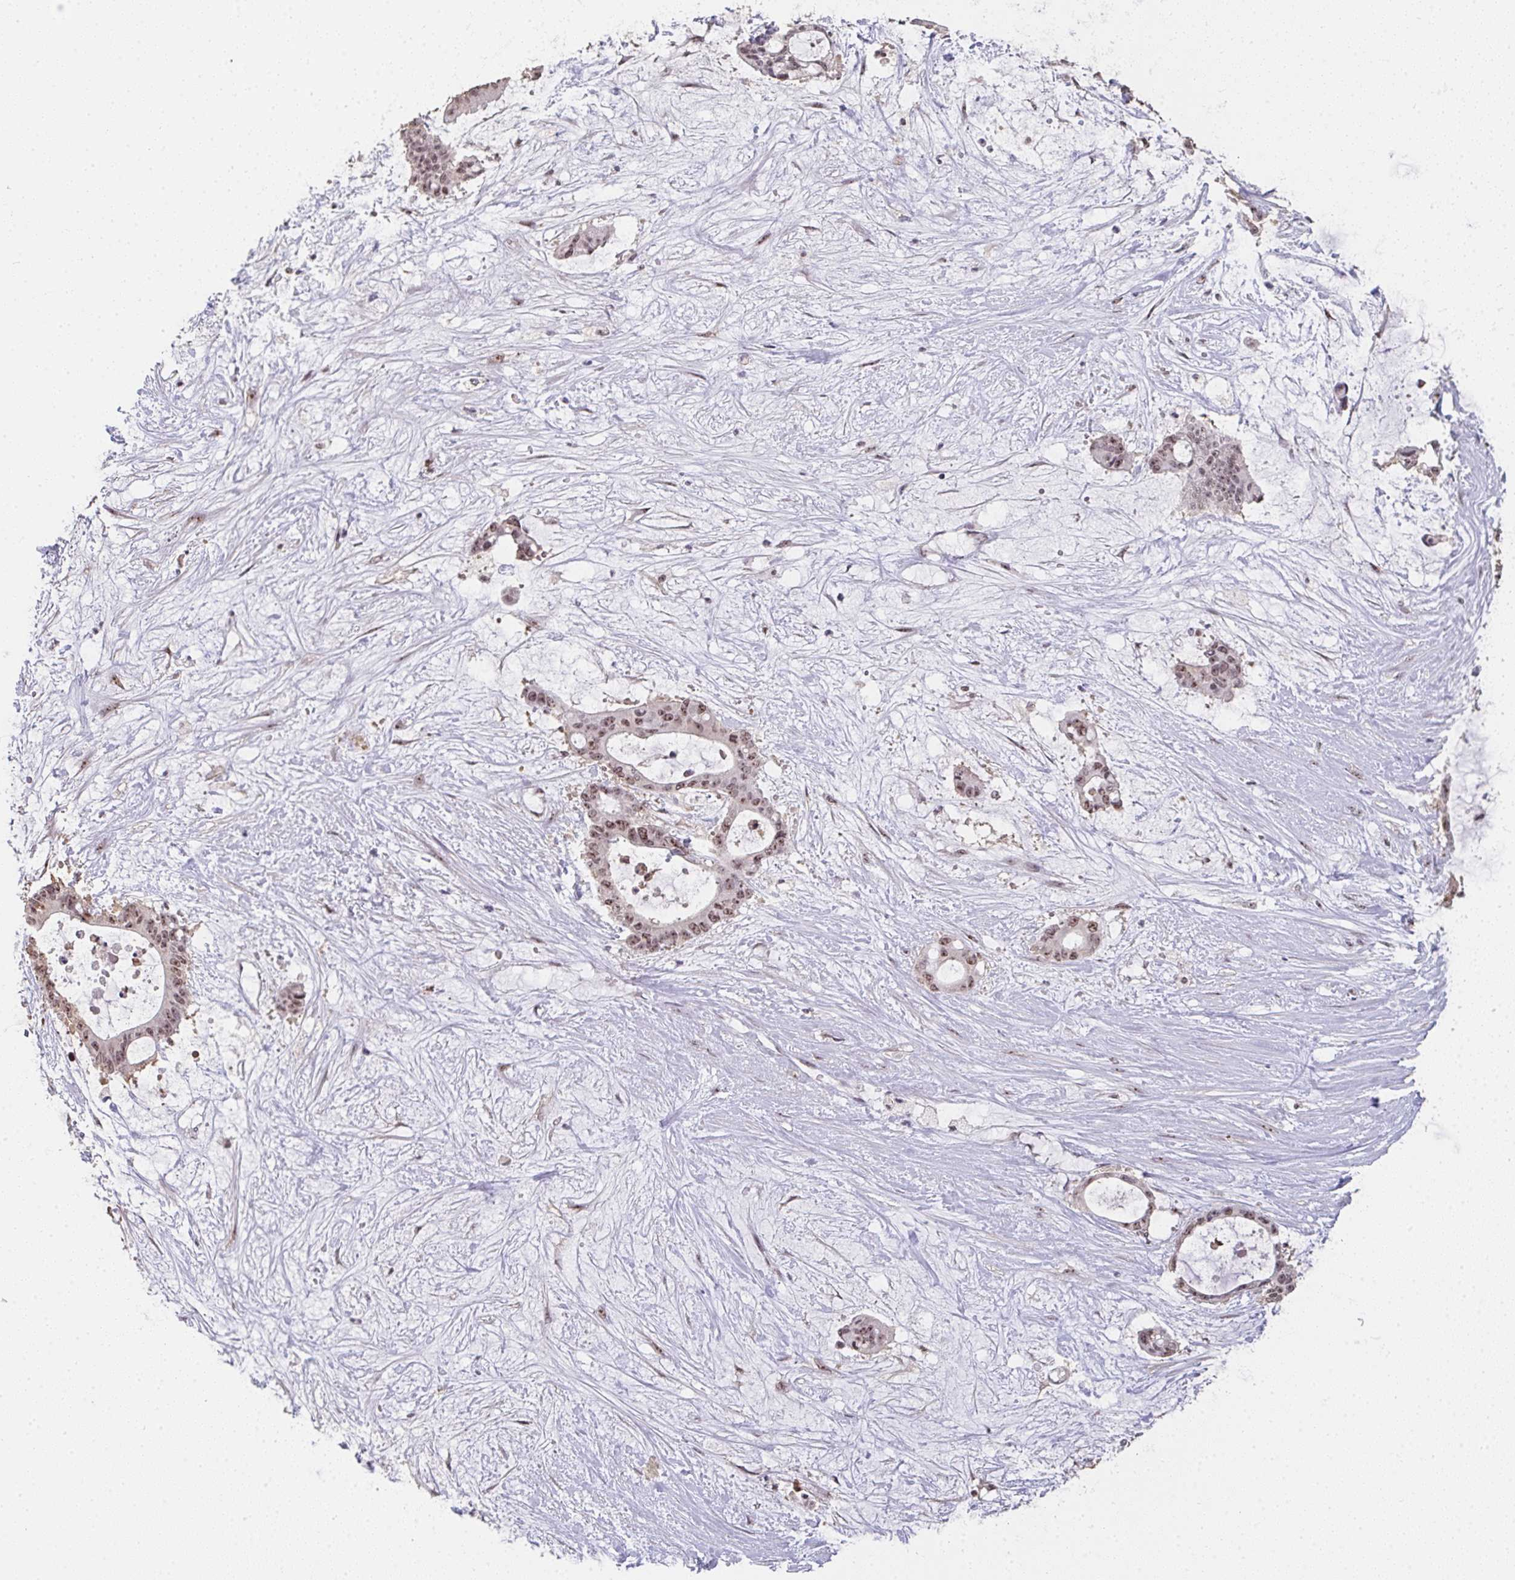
{"staining": {"intensity": "moderate", "quantity": ">75%", "location": "nuclear"}, "tissue": "liver cancer", "cell_type": "Tumor cells", "image_type": "cancer", "snomed": [{"axis": "morphology", "description": "Normal tissue, NOS"}, {"axis": "morphology", "description": "Cholangiocarcinoma"}, {"axis": "topography", "description": "Liver"}, {"axis": "topography", "description": "Peripheral nerve tissue"}], "caption": "Tumor cells demonstrate moderate nuclear expression in about >75% of cells in liver cancer (cholangiocarcinoma). The staining was performed using DAB (3,3'-diaminobenzidine), with brown indicating positive protein expression. Nuclei are stained blue with hematoxylin.", "gene": "DKC1", "patient": {"sex": "female", "age": 73}}